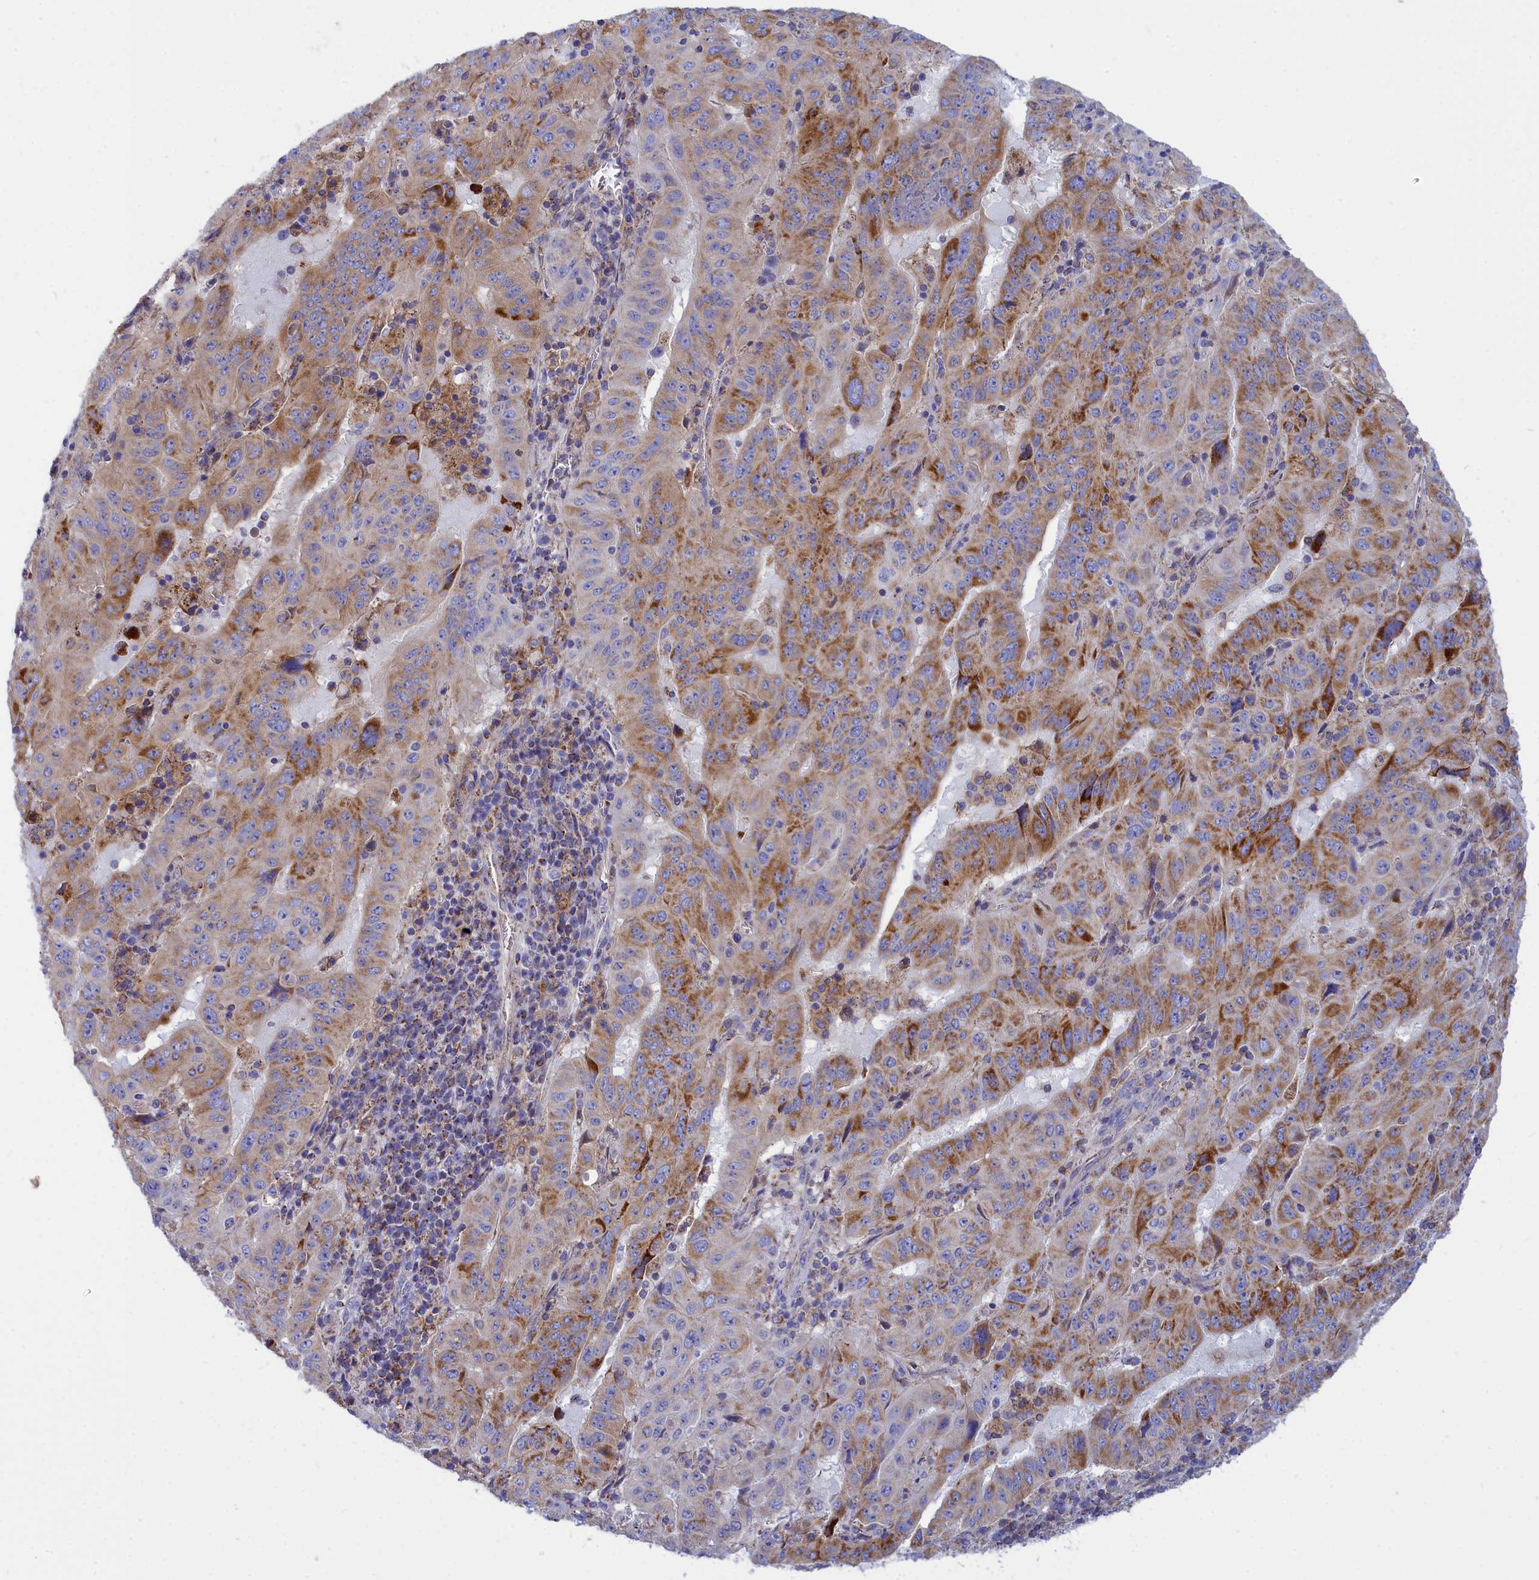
{"staining": {"intensity": "moderate", "quantity": ">75%", "location": "cytoplasmic/membranous"}, "tissue": "pancreatic cancer", "cell_type": "Tumor cells", "image_type": "cancer", "snomed": [{"axis": "morphology", "description": "Adenocarcinoma, NOS"}, {"axis": "topography", "description": "Pancreas"}], "caption": "This is an image of immunohistochemistry (IHC) staining of adenocarcinoma (pancreatic), which shows moderate staining in the cytoplasmic/membranous of tumor cells.", "gene": "CCRL2", "patient": {"sex": "male", "age": 63}}